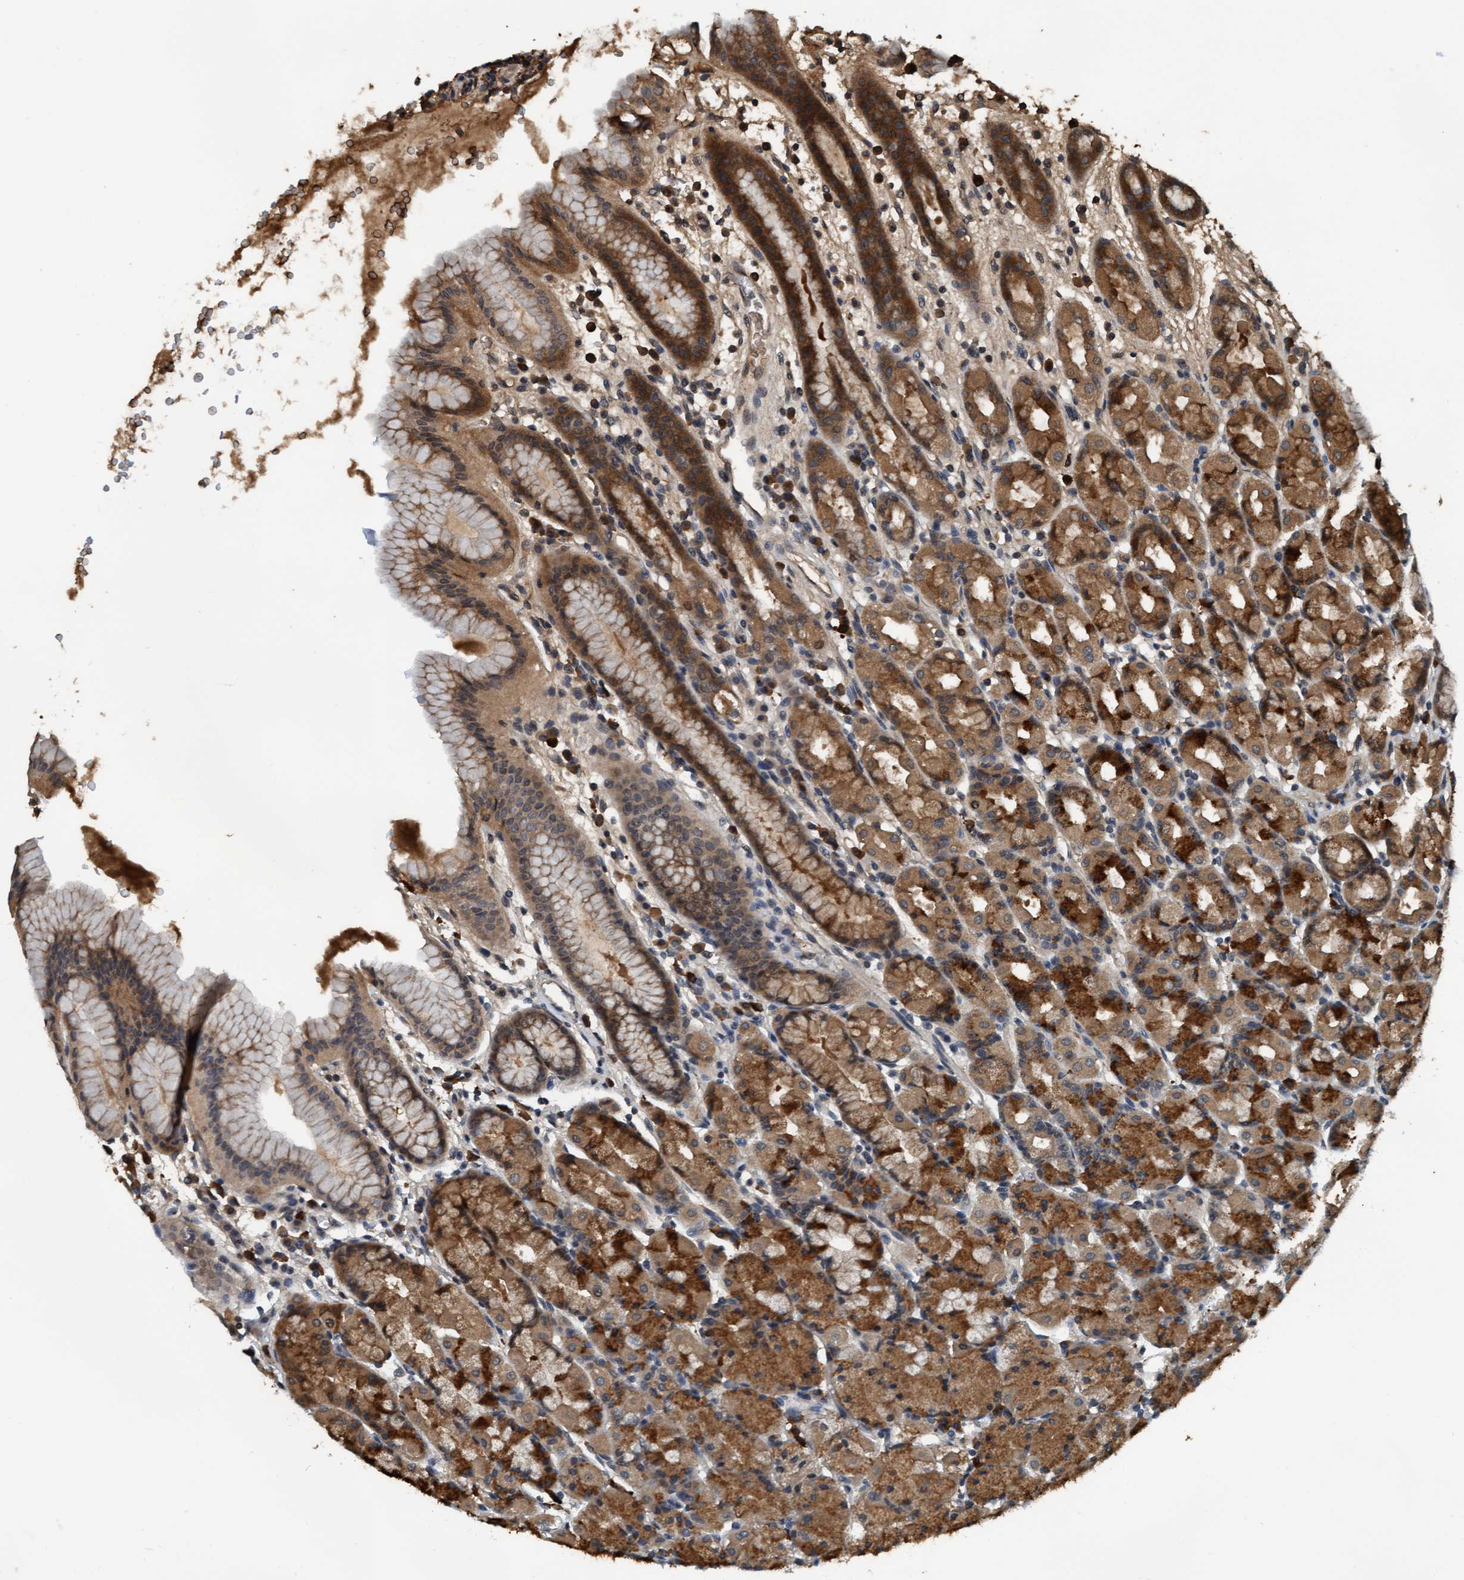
{"staining": {"intensity": "strong", "quantity": ">75%", "location": "cytoplasmic/membranous"}, "tissue": "stomach", "cell_type": "Glandular cells", "image_type": "normal", "snomed": [{"axis": "morphology", "description": "Normal tissue, NOS"}, {"axis": "topography", "description": "Stomach, upper"}], "caption": "An immunohistochemistry (IHC) micrograph of unremarkable tissue is shown. Protein staining in brown shows strong cytoplasmic/membranous positivity in stomach within glandular cells.", "gene": "WASF1", "patient": {"sex": "male", "age": 68}}